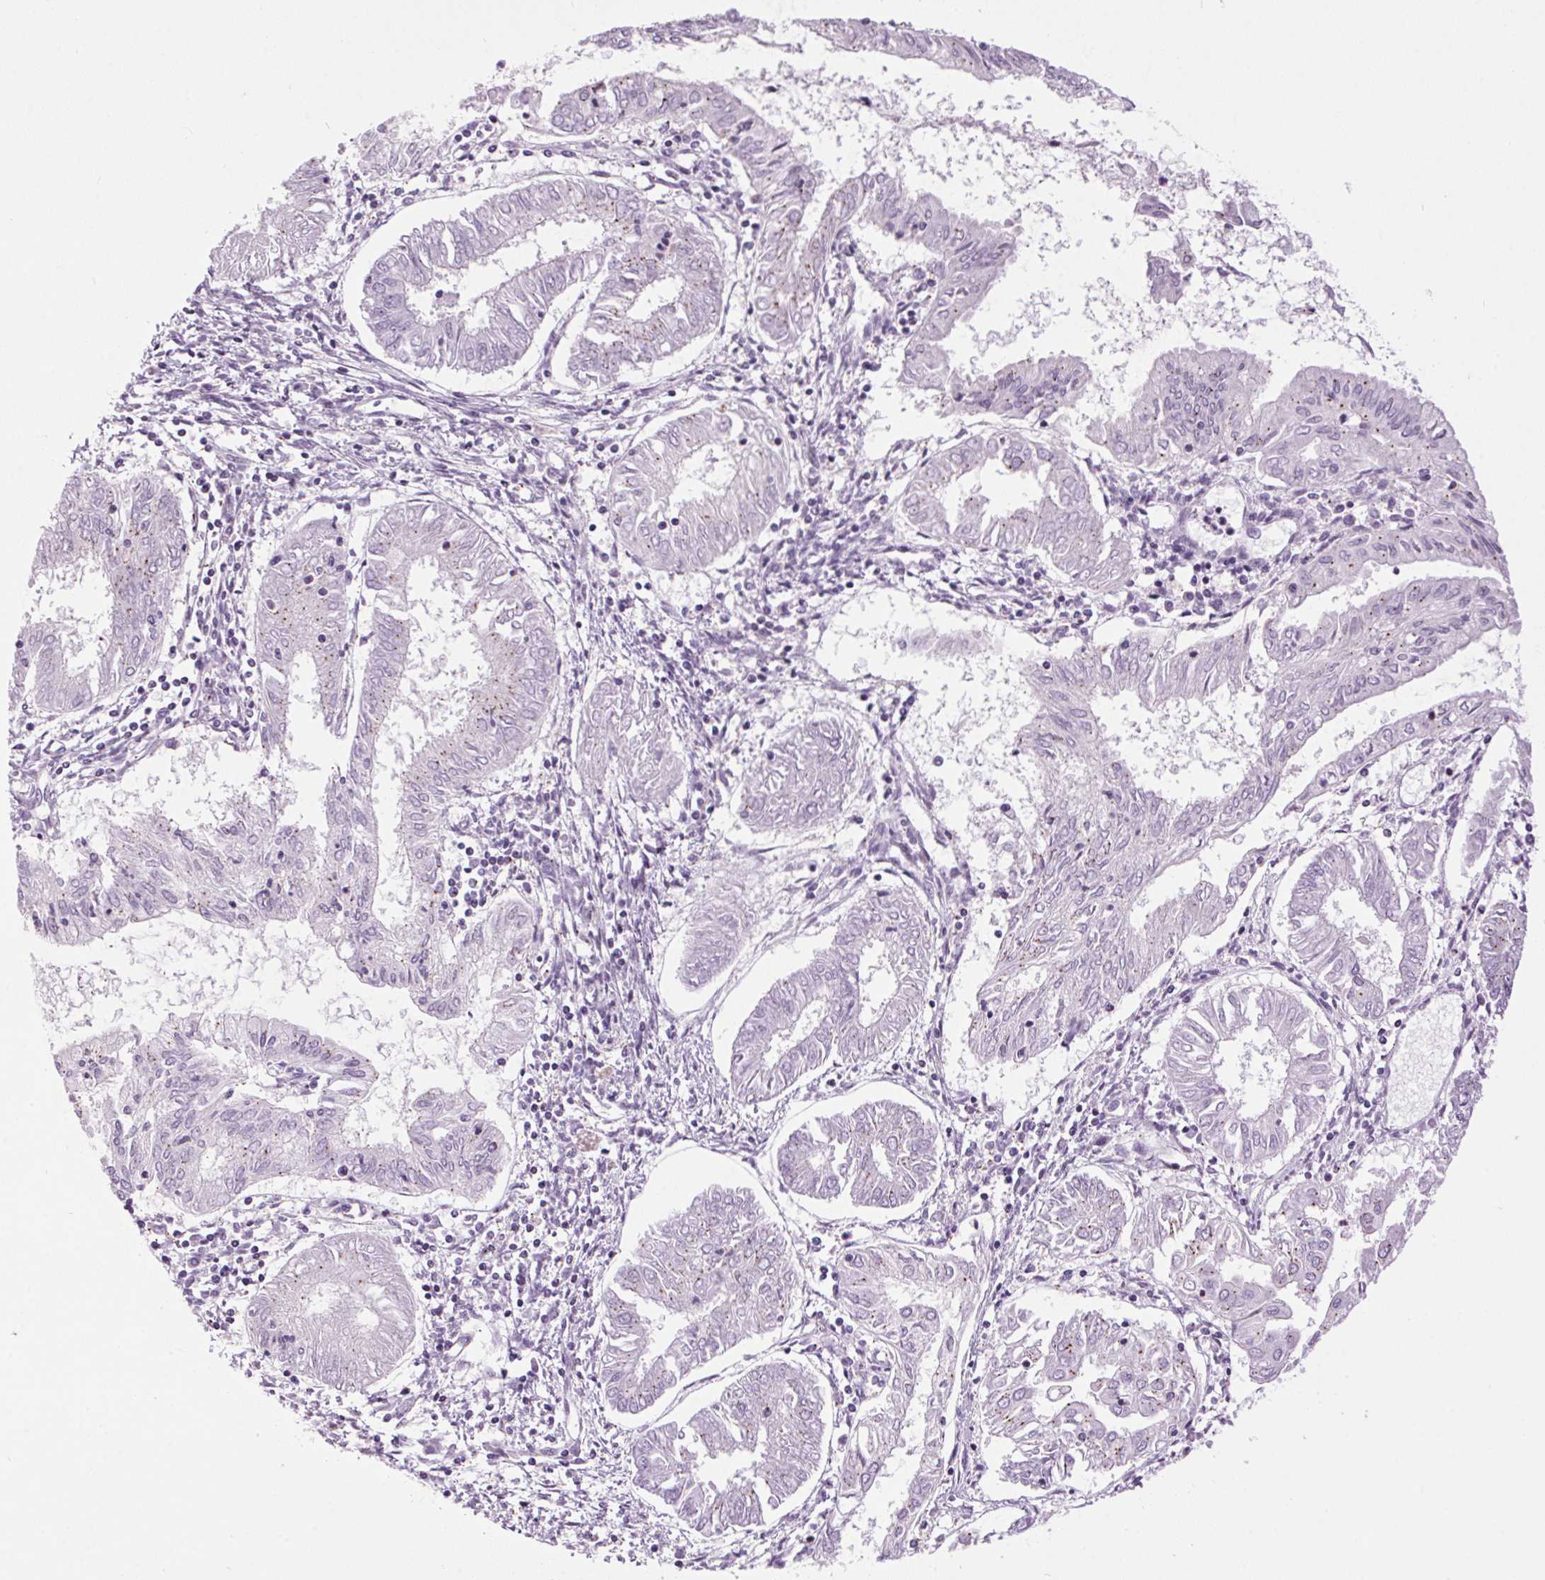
{"staining": {"intensity": "moderate", "quantity": "<25%", "location": "cytoplasmic/membranous"}, "tissue": "endometrial cancer", "cell_type": "Tumor cells", "image_type": "cancer", "snomed": [{"axis": "morphology", "description": "Adenocarcinoma, NOS"}, {"axis": "topography", "description": "Endometrium"}], "caption": "Tumor cells exhibit low levels of moderate cytoplasmic/membranous expression in approximately <25% of cells in human endometrial adenocarcinoma. The staining is performed using DAB brown chromogen to label protein expression. The nuclei are counter-stained blue using hematoxylin.", "gene": "TMEM88B", "patient": {"sex": "female", "age": 68}}